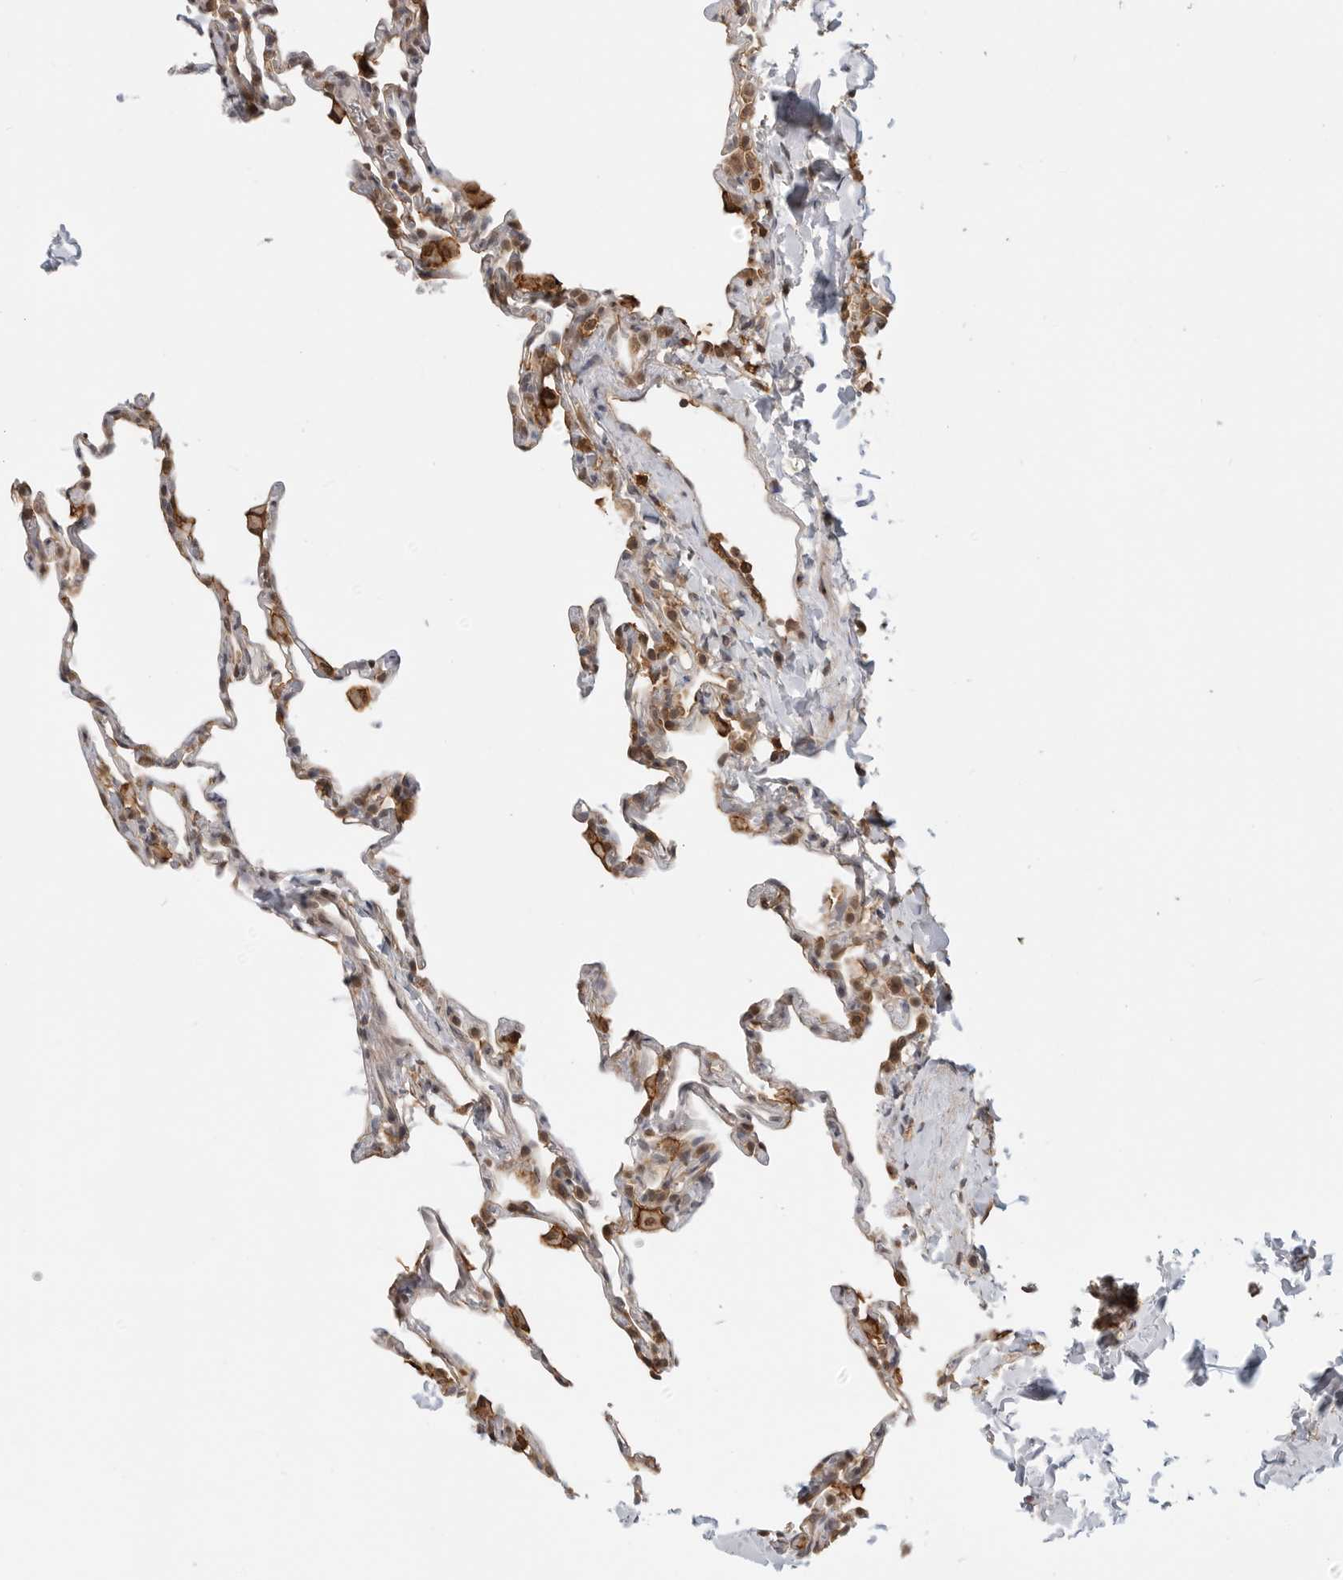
{"staining": {"intensity": "moderate", "quantity": ">75%", "location": "cytoplasmic/membranous"}, "tissue": "lung", "cell_type": "Alveolar cells", "image_type": "normal", "snomed": [{"axis": "morphology", "description": "Normal tissue, NOS"}, {"axis": "topography", "description": "Lung"}], "caption": "A histopathology image of human lung stained for a protein shows moderate cytoplasmic/membranous brown staining in alveolar cells. (IHC, brightfield microscopy, high magnification).", "gene": "ANXA11", "patient": {"sex": "male", "age": 20}}